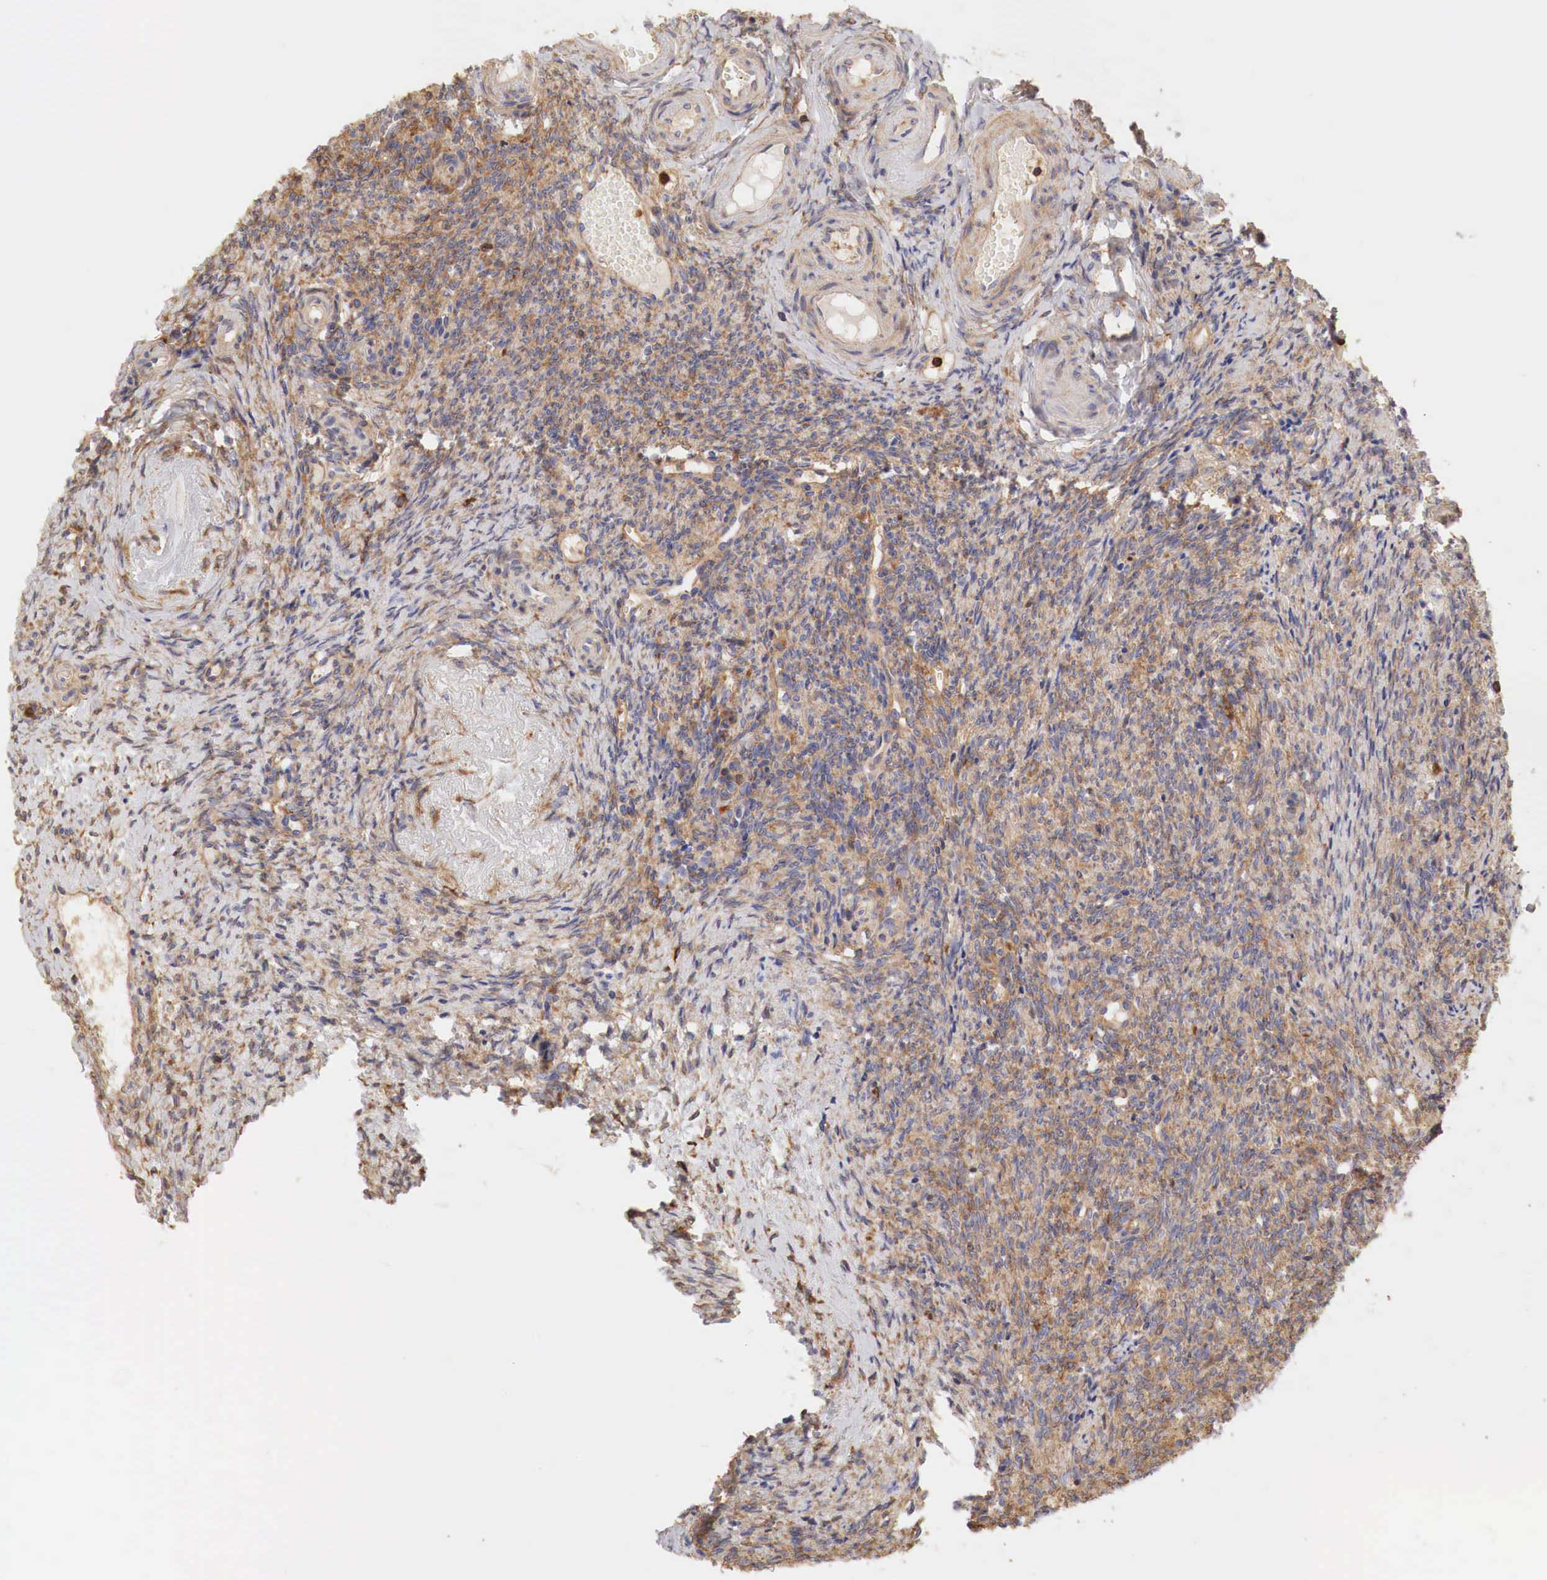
{"staining": {"intensity": "strong", "quantity": ">75%", "location": "cytoplasmic/membranous"}, "tissue": "ovary", "cell_type": "Follicle cells", "image_type": "normal", "snomed": [{"axis": "morphology", "description": "Normal tissue, NOS"}, {"axis": "topography", "description": "Ovary"}], "caption": "This is a photomicrograph of IHC staining of unremarkable ovary, which shows strong staining in the cytoplasmic/membranous of follicle cells.", "gene": "G6PD", "patient": {"sex": "female", "age": 63}}